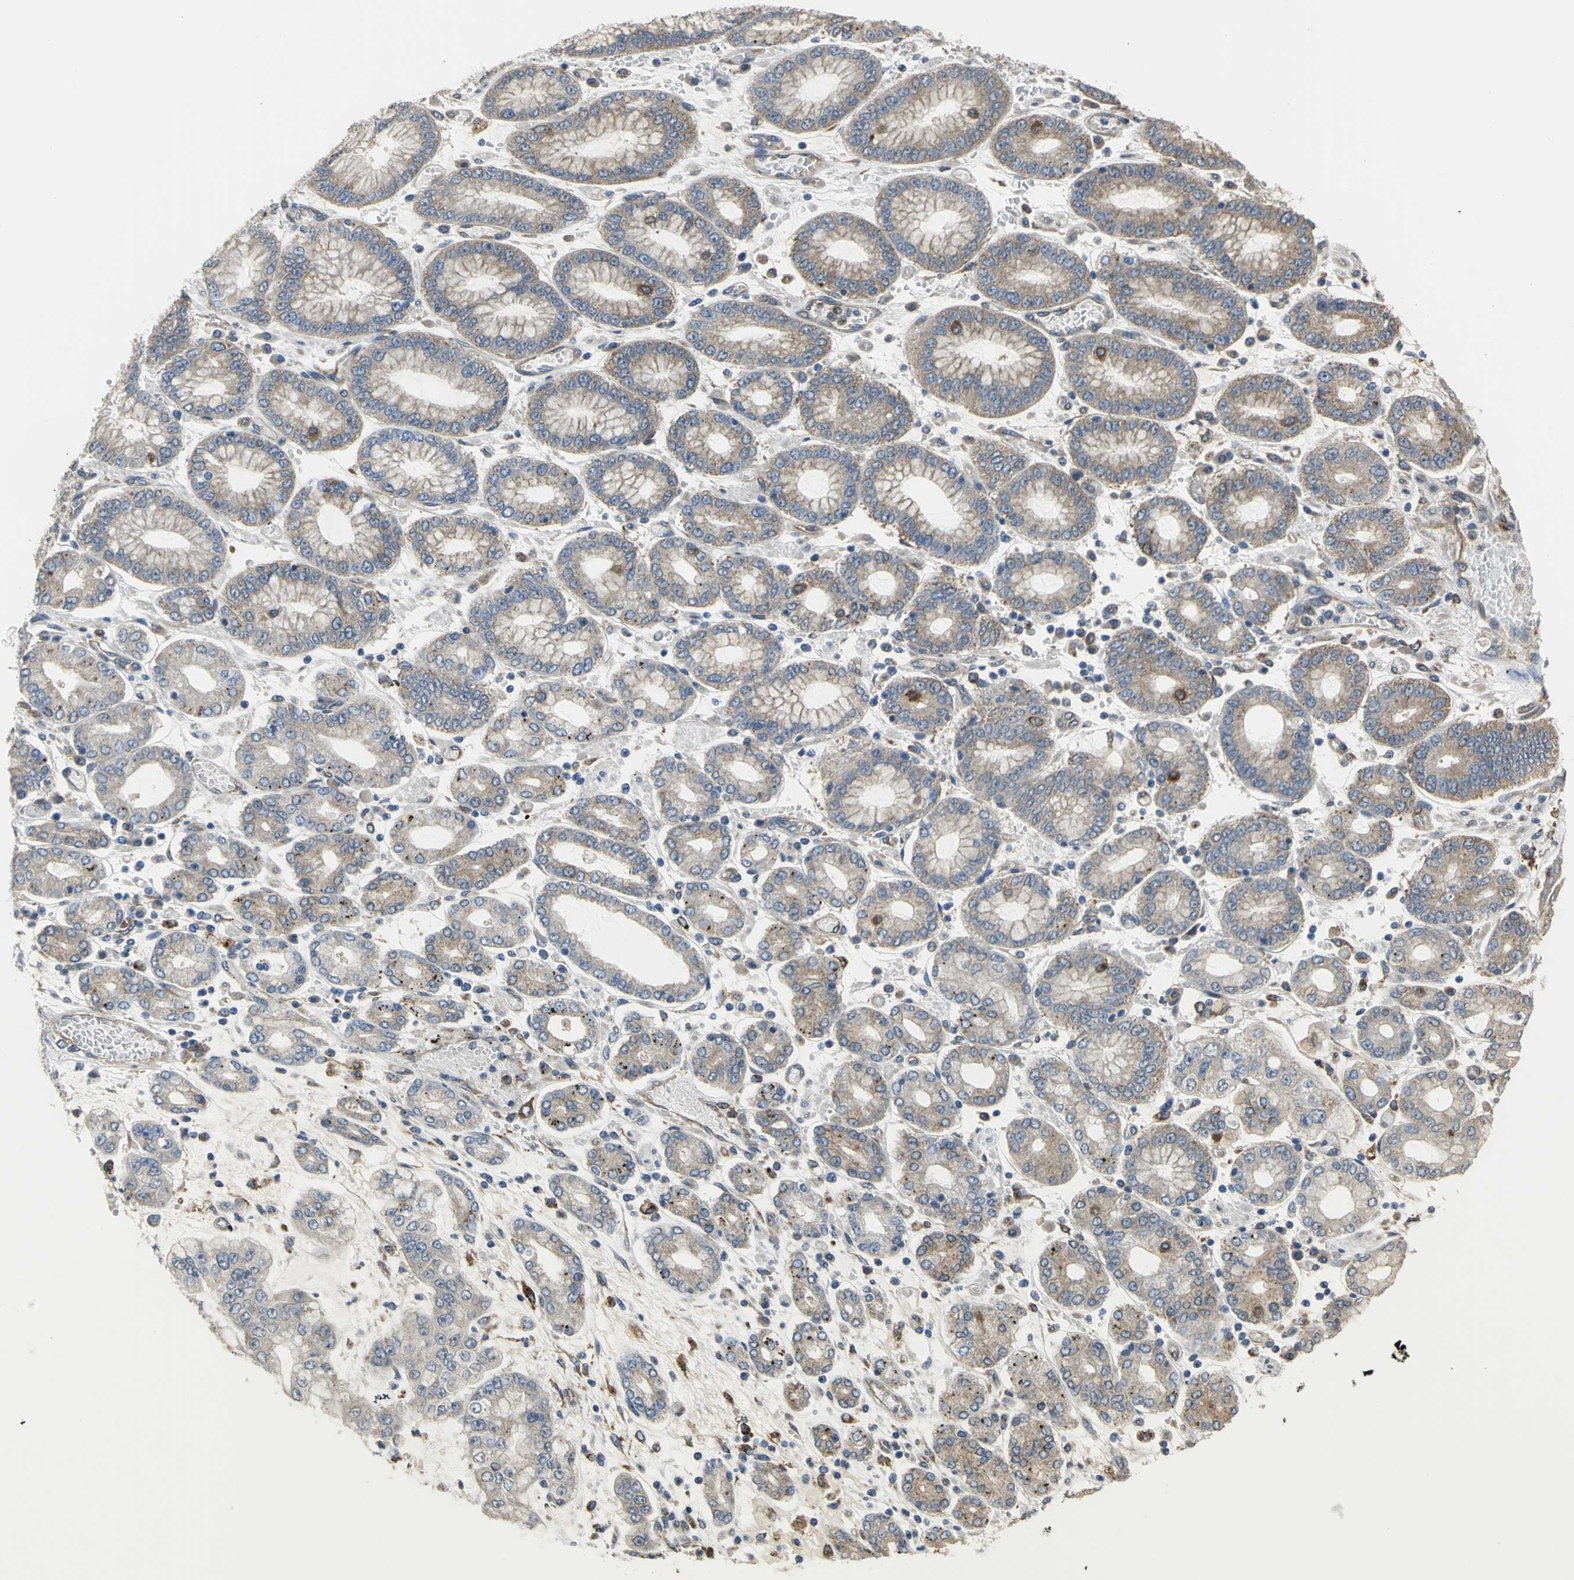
{"staining": {"intensity": "weak", "quantity": "25%-75%", "location": "cytoplasmic/membranous,nuclear"}, "tissue": "stomach cancer", "cell_type": "Tumor cells", "image_type": "cancer", "snomed": [{"axis": "morphology", "description": "Normal tissue, NOS"}, {"axis": "morphology", "description": "Adenocarcinoma, NOS"}, {"axis": "topography", "description": "Stomach, upper"}, {"axis": "topography", "description": "Stomach"}], "caption": "Human stomach cancer stained with a protein marker shows weak staining in tumor cells.", "gene": "DIAPH2", "patient": {"sex": "male", "age": 76}}